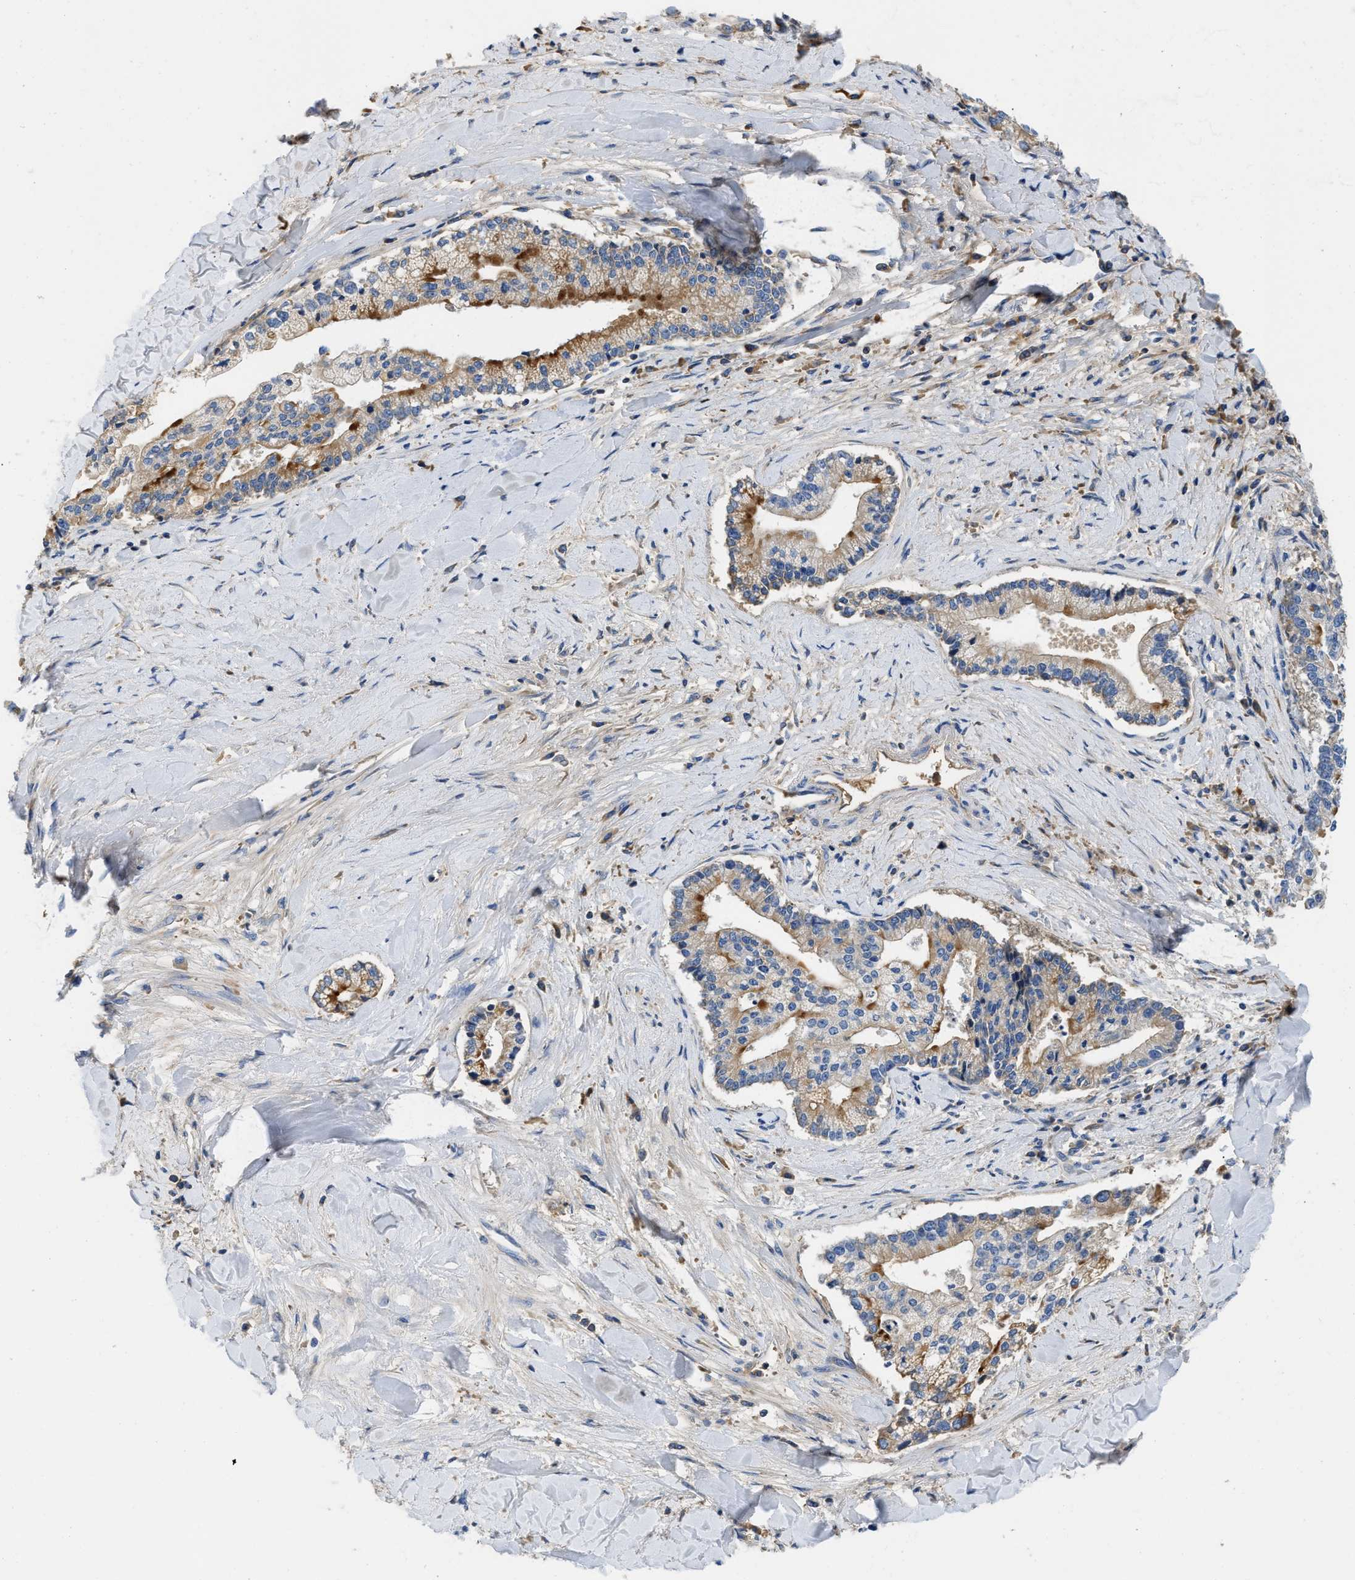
{"staining": {"intensity": "moderate", "quantity": "25%-75%", "location": "cytoplasmic/membranous"}, "tissue": "liver cancer", "cell_type": "Tumor cells", "image_type": "cancer", "snomed": [{"axis": "morphology", "description": "Cholangiocarcinoma"}, {"axis": "topography", "description": "Liver"}], "caption": "A histopathology image showing moderate cytoplasmic/membranous expression in approximately 25%-75% of tumor cells in cholangiocarcinoma (liver), as visualized by brown immunohistochemical staining.", "gene": "C1S", "patient": {"sex": "male", "age": 50}}